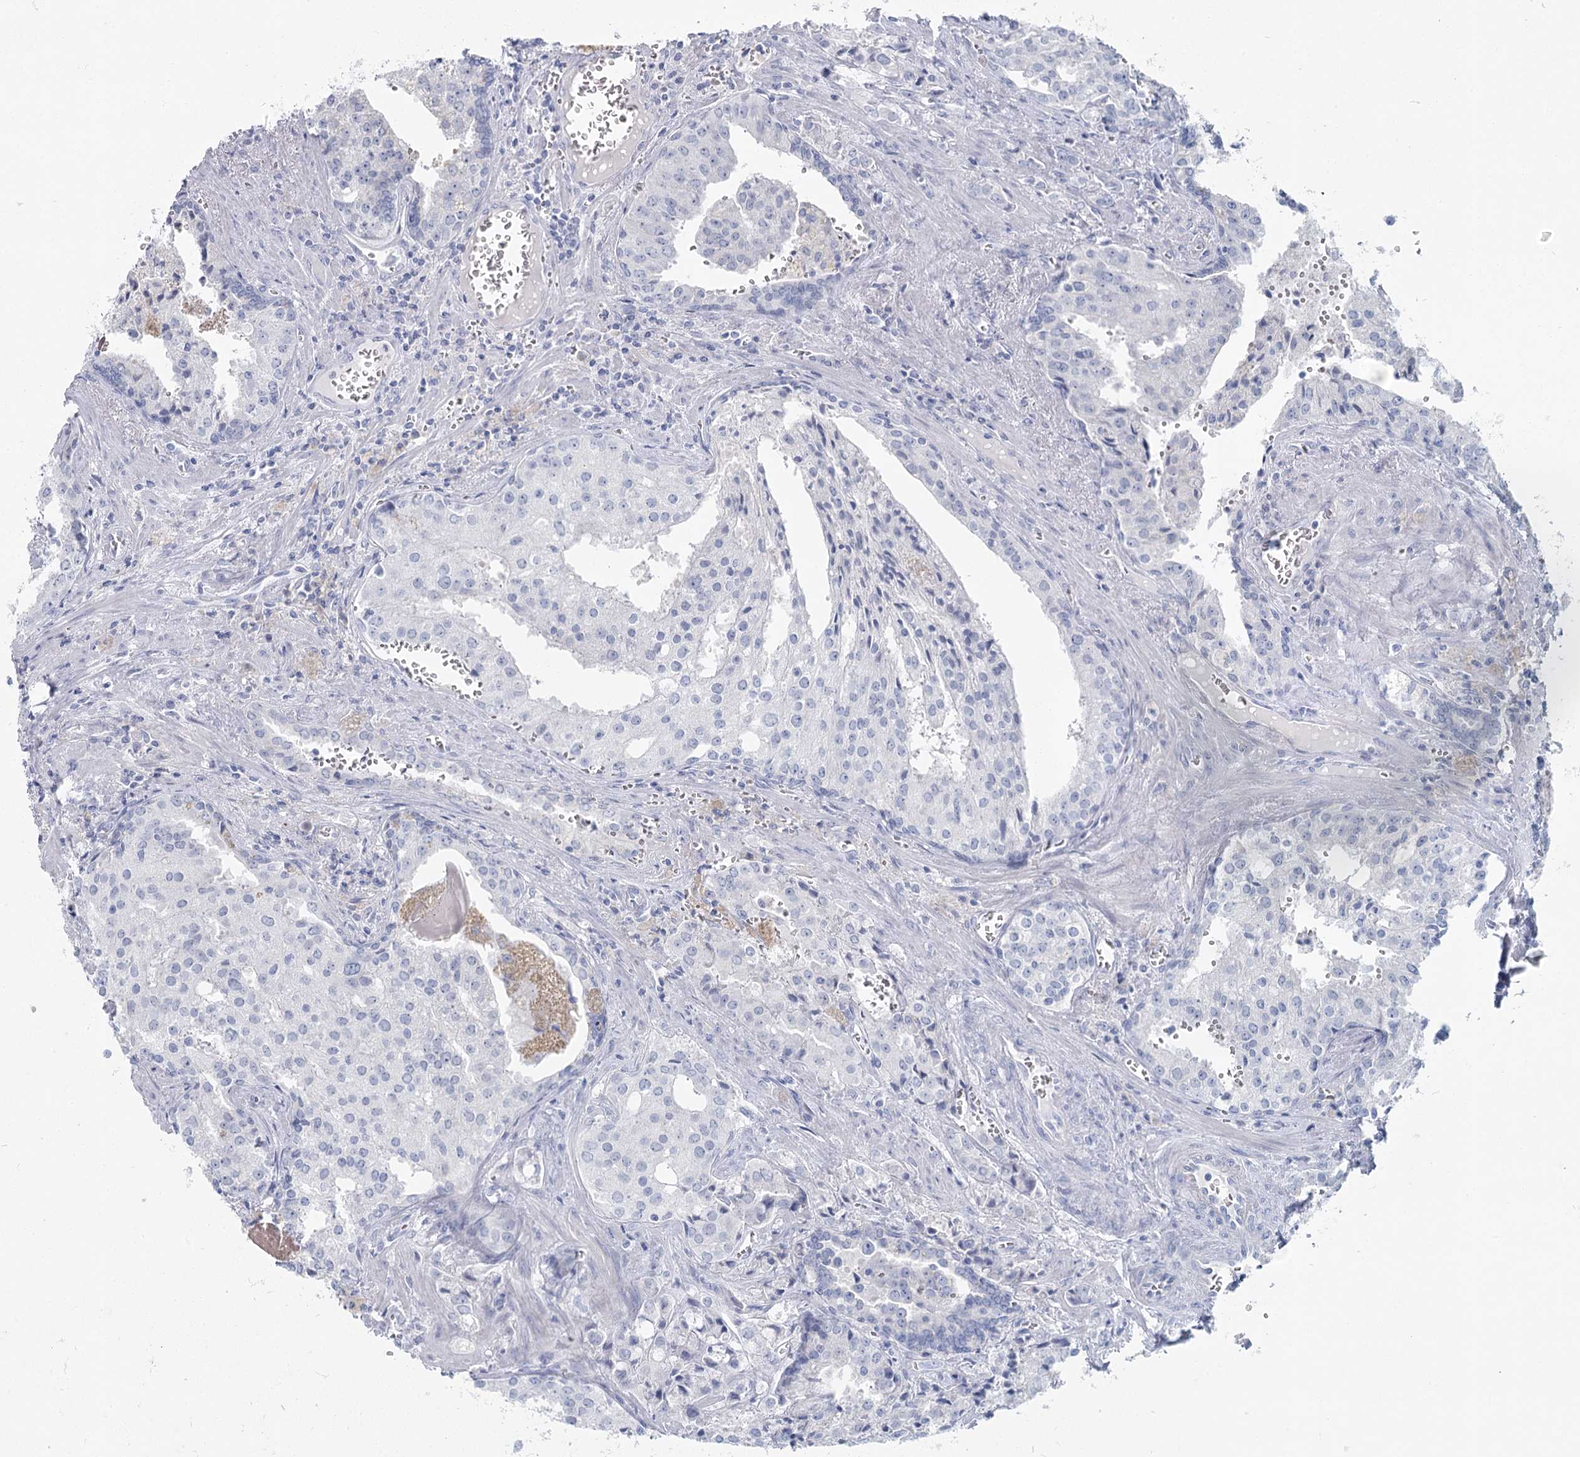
{"staining": {"intensity": "negative", "quantity": "none", "location": "none"}, "tissue": "prostate cancer", "cell_type": "Tumor cells", "image_type": "cancer", "snomed": [{"axis": "morphology", "description": "Adenocarcinoma, High grade"}, {"axis": "topography", "description": "Prostate"}], "caption": "IHC photomicrograph of human prostate adenocarcinoma (high-grade) stained for a protein (brown), which demonstrates no expression in tumor cells.", "gene": "IFIT5", "patient": {"sex": "male", "age": 68}}